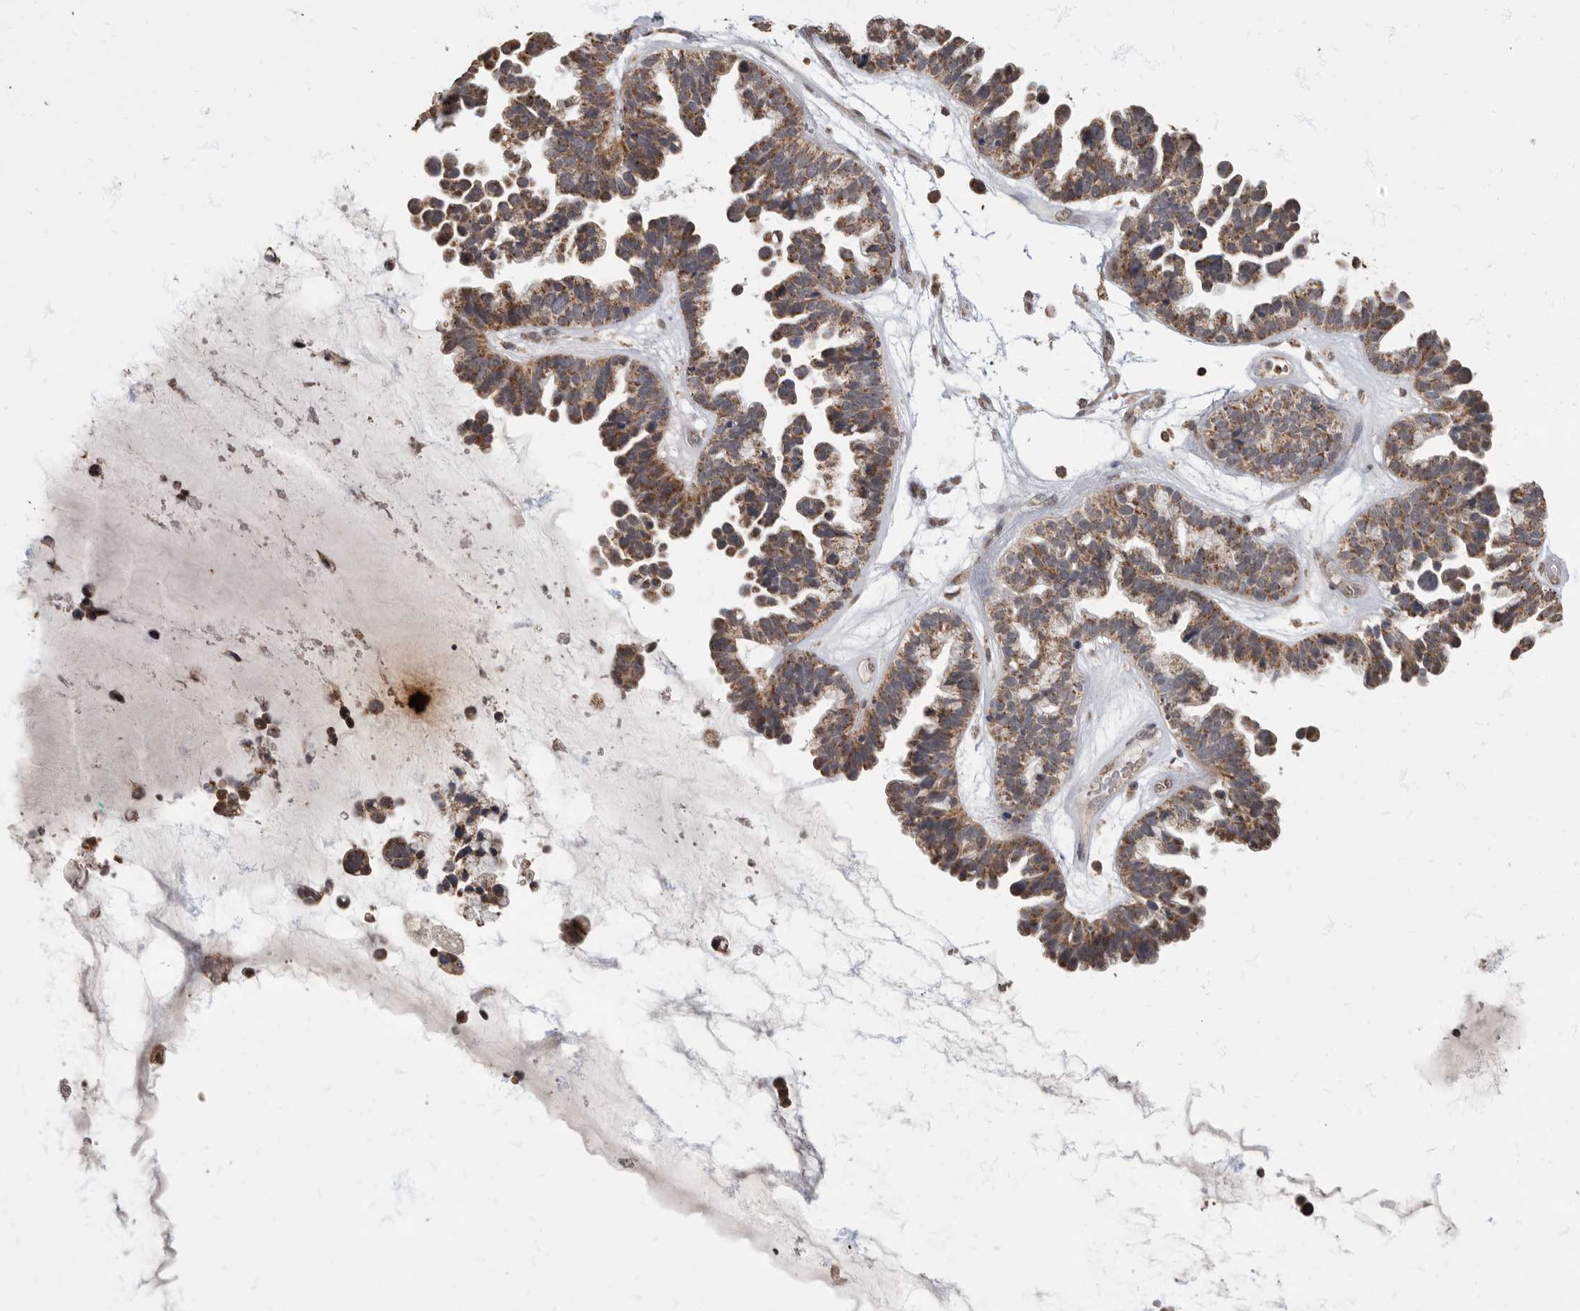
{"staining": {"intensity": "moderate", "quantity": ">75%", "location": "cytoplasmic/membranous"}, "tissue": "ovarian cancer", "cell_type": "Tumor cells", "image_type": "cancer", "snomed": [{"axis": "morphology", "description": "Cystadenocarcinoma, serous, NOS"}, {"axis": "topography", "description": "Ovary"}], "caption": "The micrograph displays a brown stain indicating the presence of a protein in the cytoplasmic/membranous of tumor cells in serous cystadenocarcinoma (ovarian). (DAB IHC, brown staining for protein, blue staining for nuclei).", "gene": "MAFG", "patient": {"sex": "female", "age": 56}}